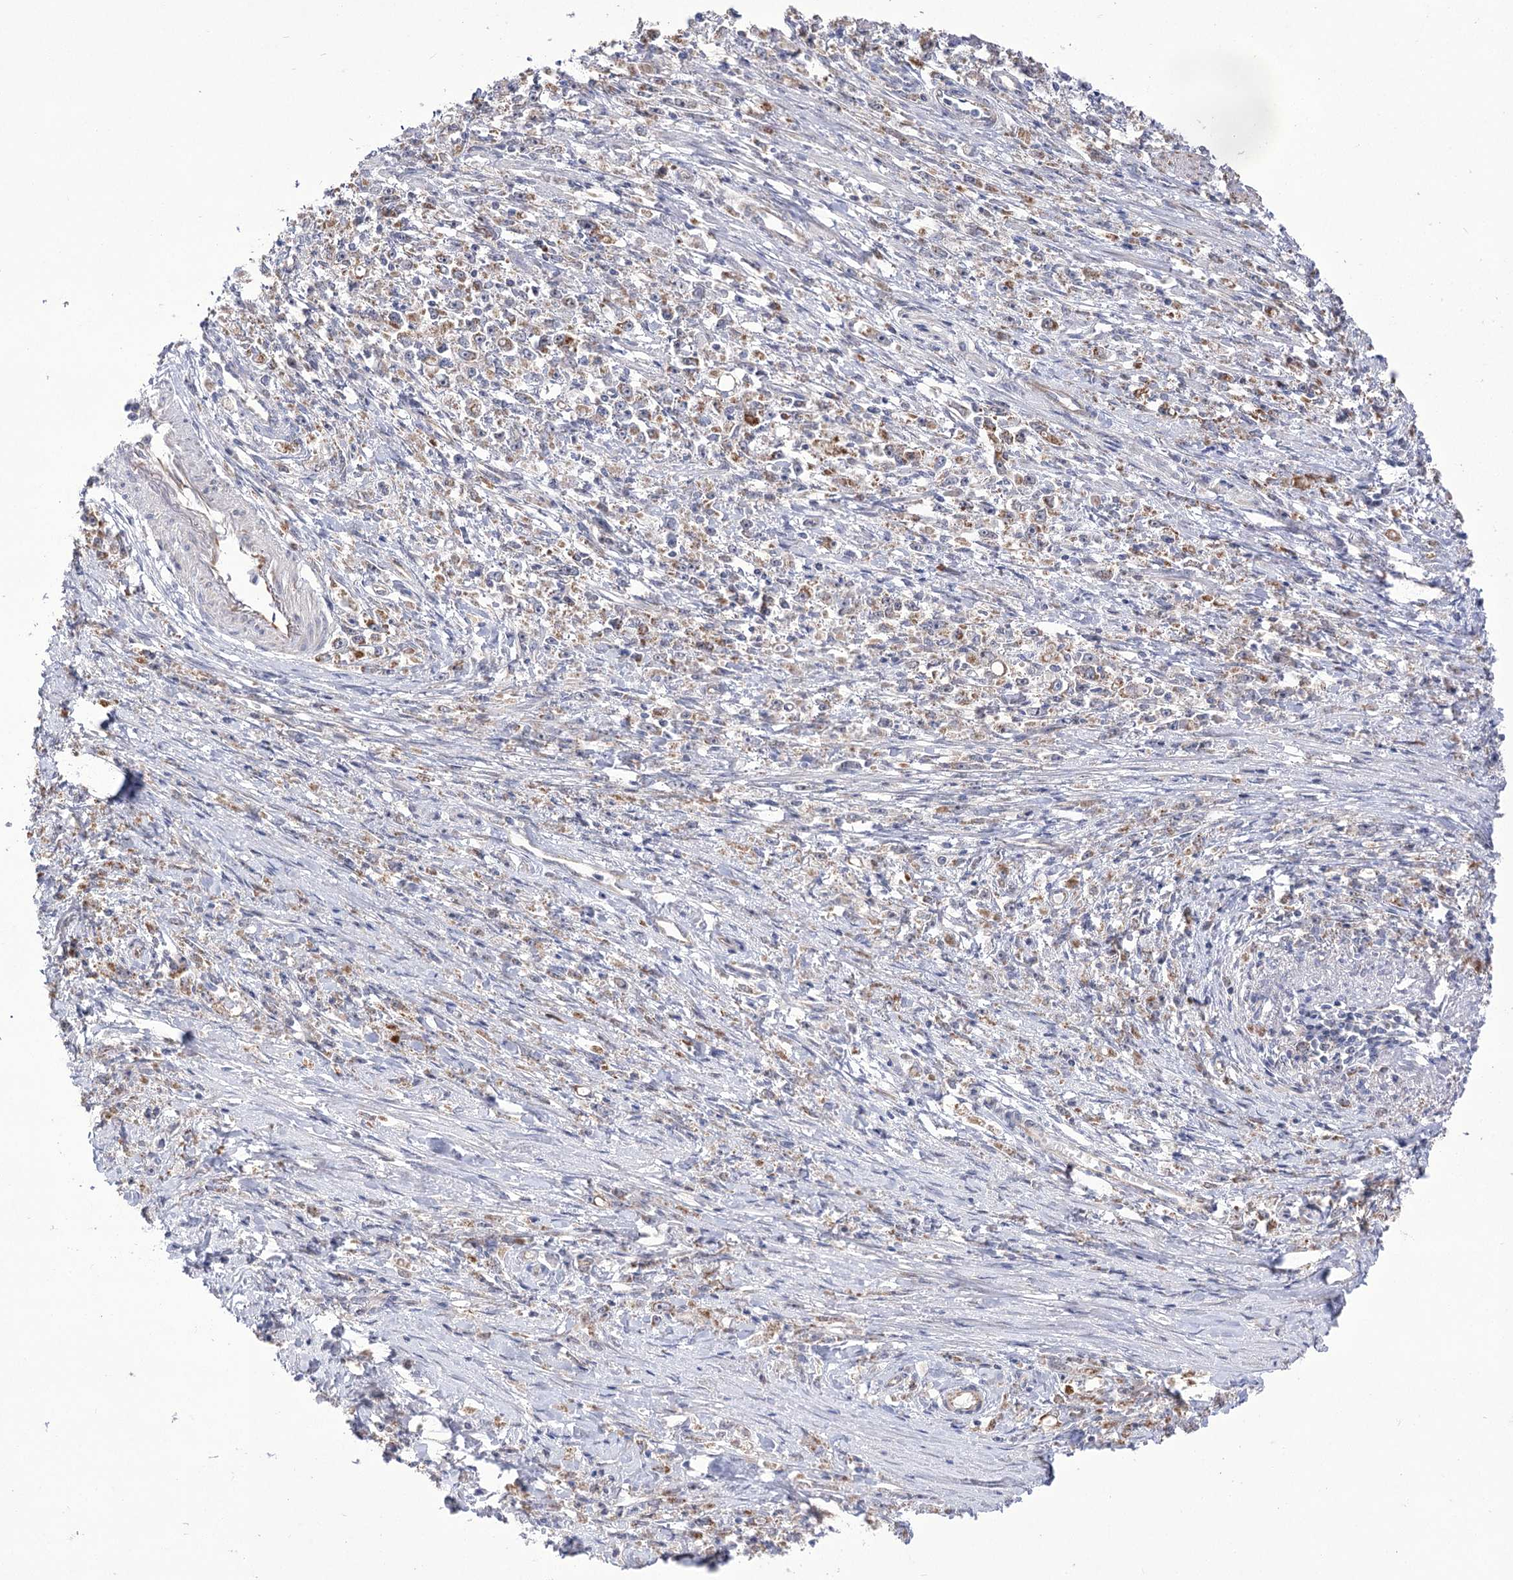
{"staining": {"intensity": "moderate", "quantity": ">75%", "location": "cytoplasmic/membranous"}, "tissue": "stomach cancer", "cell_type": "Tumor cells", "image_type": "cancer", "snomed": [{"axis": "morphology", "description": "Adenocarcinoma, NOS"}, {"axis": "topography", "description": "Stomach"}], "caption": "There is medium levels of moderate cytoplasmic/membranous staining in tumor cells of stomach adenocarcinoma, as demonstrated by immunohistochemical staining (brown color).", "gene": "ECHDC3", "patient": {"sex": "female", "age": 59}}